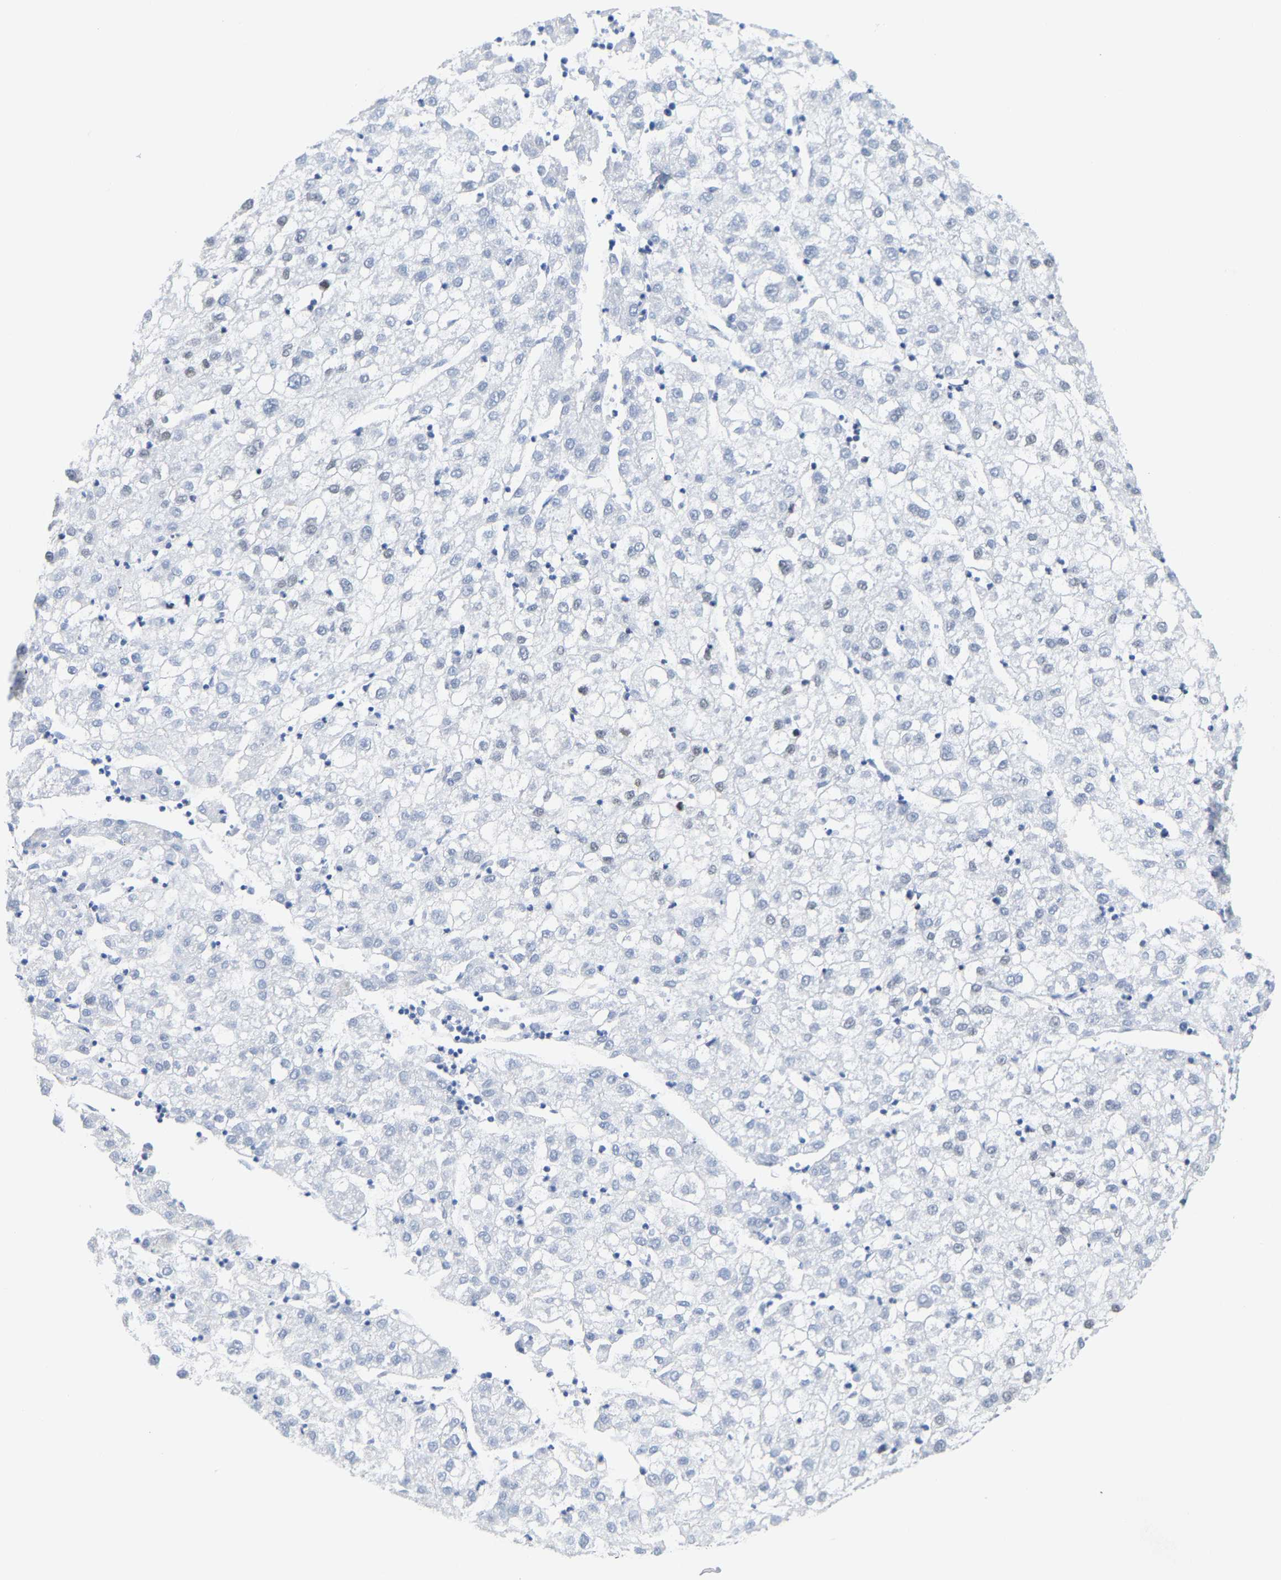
{"staining": {"intensity": "negative", "quantity": "none", "location": "none"}, "tissue": "liver cancer", "cell_type": "Tumor cells", "image_type": "cancer", "snomed": [{"axis": "morphology", "description": "Carcinoma, Hepatocellular, NOS"}, {"axis": "topography", "description": "Liver"}], "caption": "Liver cancer (hepatocellular carcinoma) stained for a protein using immunohistochemistry exhibits no positivity tumor cells.", "gene": "FAM180A", "patient": {"sex": "male", "age": 72}}